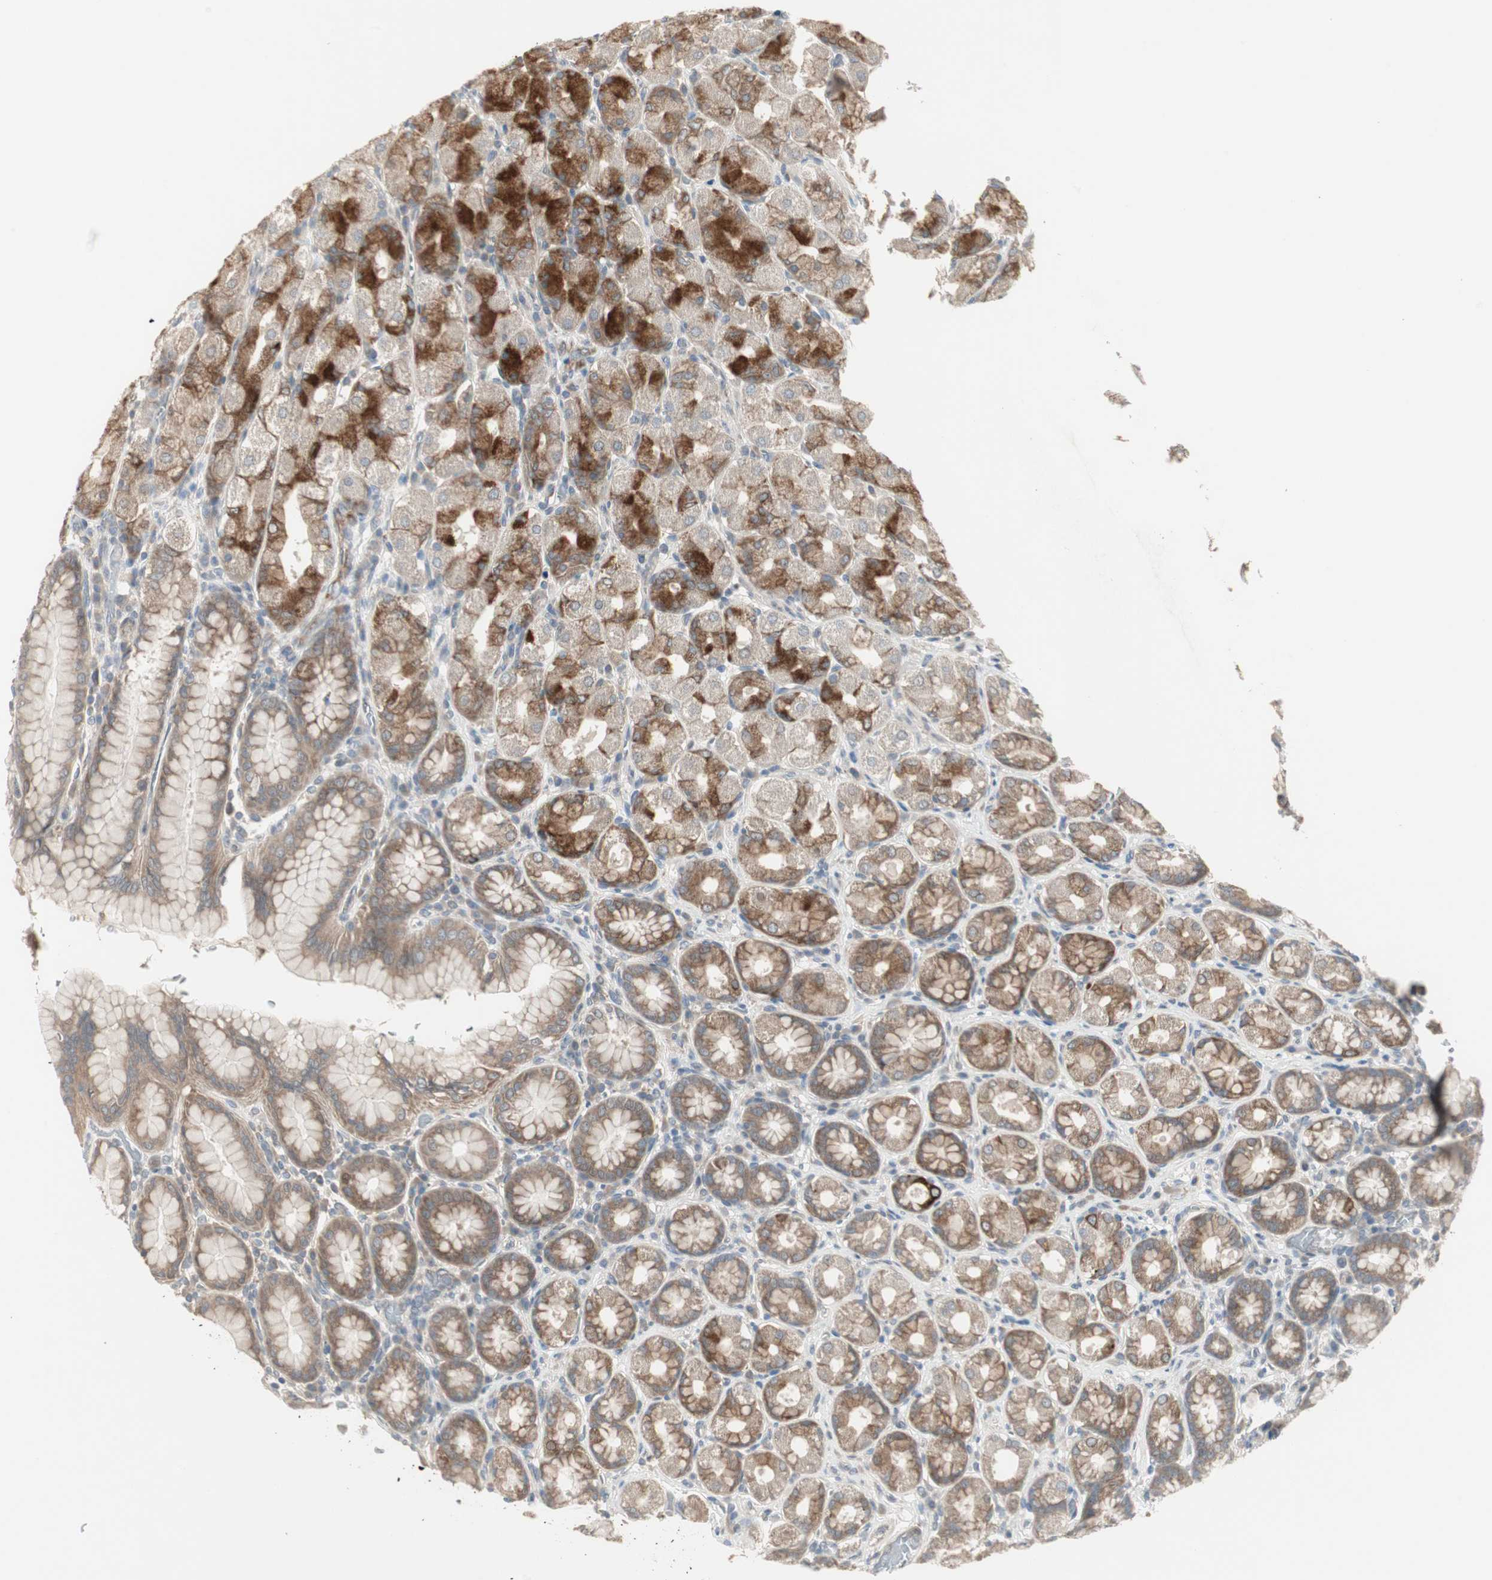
{"staining": {"intensity": "moderate", "quantity": ">75%", "location": "cytoplasmic/membranous"}, "tissue": "stomach", "cell_type": "Glandular cells", "image_type": "normal", "snomed": [{"axis": "morphology", "description": "Normal tissue, NOS"}, {"axis": "topography", "description": "Stomach, upper"}], "caption": "An immunohistochemistry histopathology image of unremarkable tissue is shown. Protein staining in brown highlights moderate cytoplasmic/membranous positivity in stomach within glandular cells. The protein is stained brown, and the nuclei are stained in blue (DAB IHC with brightfield microscopy, high magnification).", "gene": "ZFP36", "patient": {"sex": "male", "age": 68}}